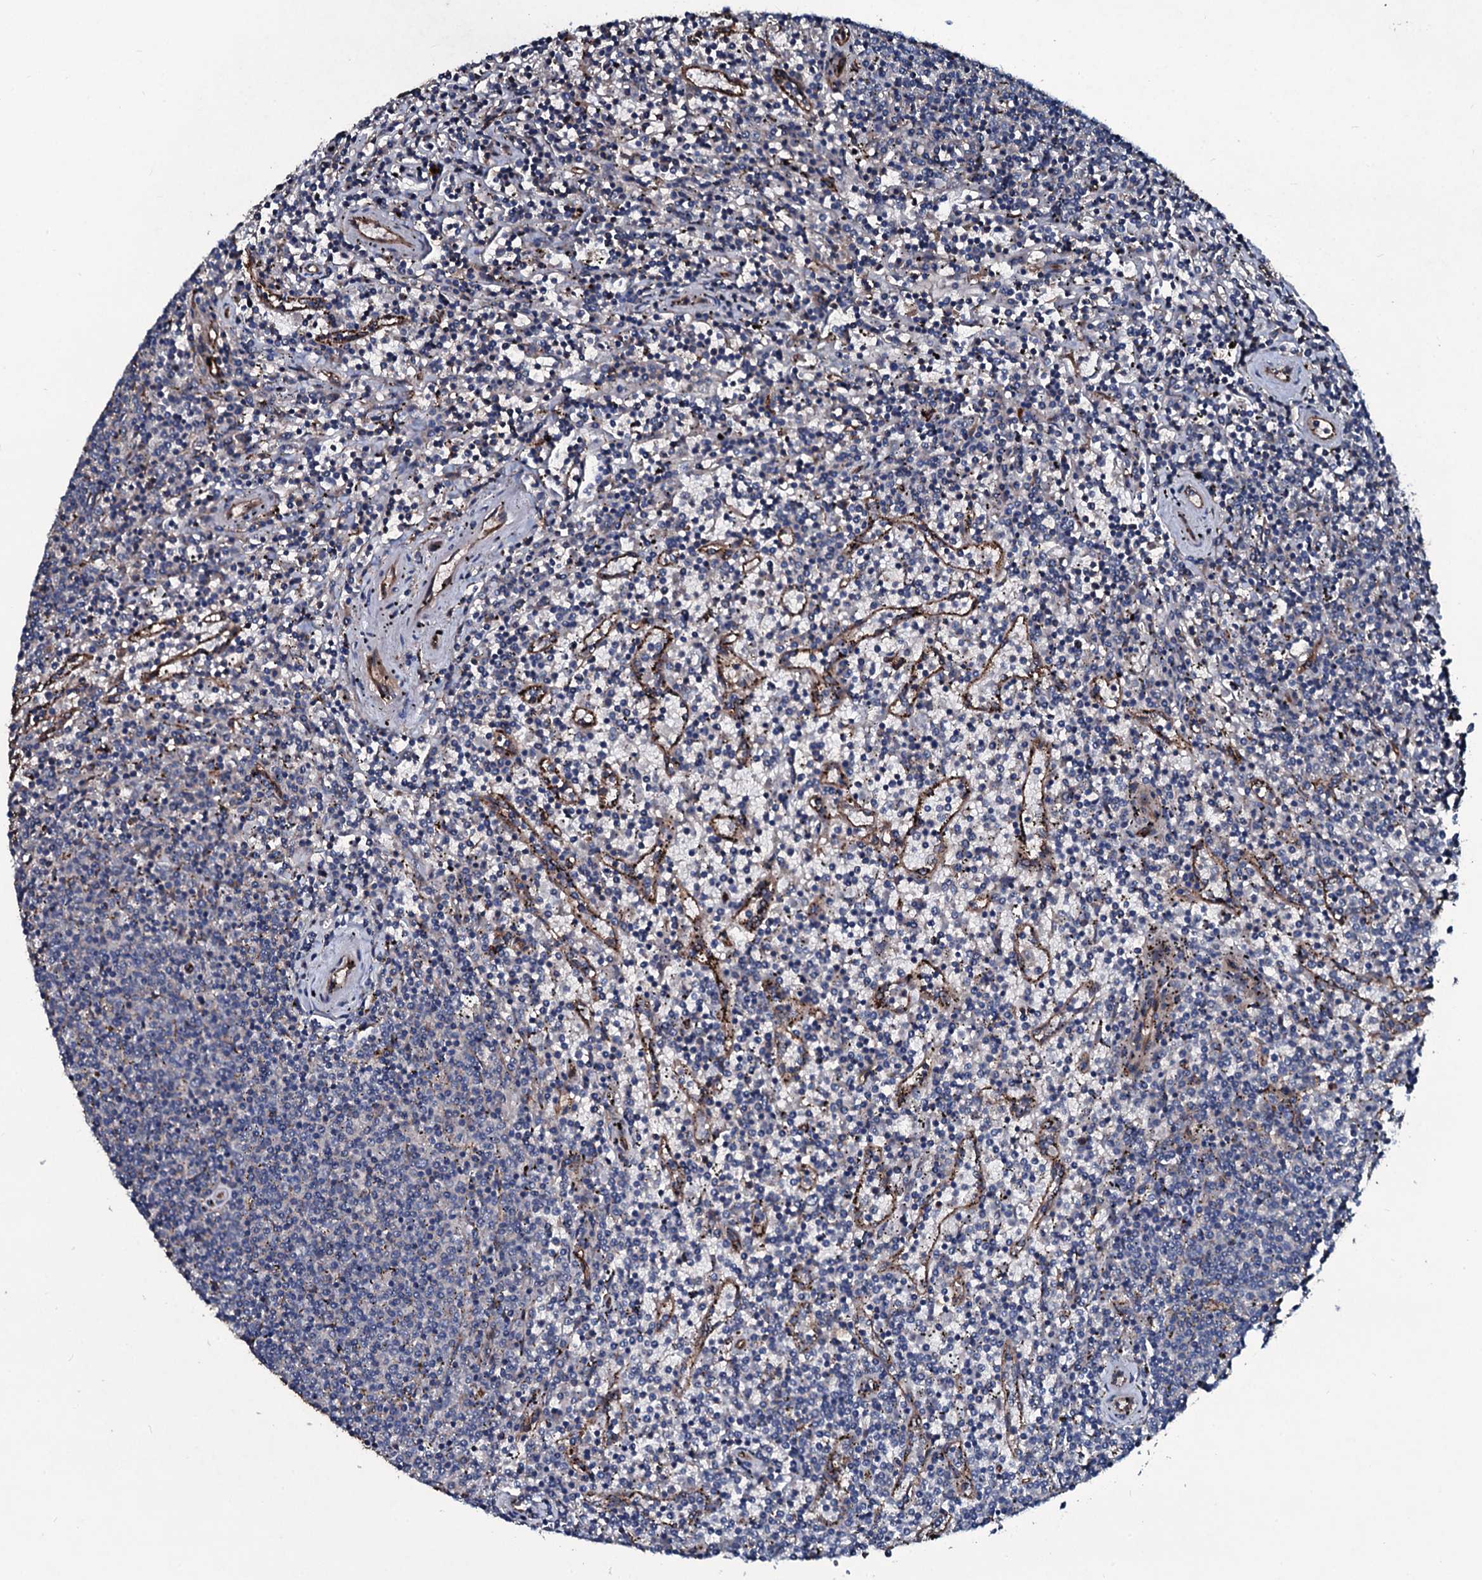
{"staining": {"intensity": "negative", "quantity": "none", "location": "none"}, "tissue": "lymphoma", "cell_type": "Tumor cells", "image_type": "cancer", "snomed": [{"axis": "morphology", "description": "Malignant lymphoma, non-Hodgkin's type, Low grade"}, {"axis": "topography", "description": "Spleen"}], "caption": "An image of human low-grade malignant lymphoma, non-Hodgkin's type is negative for staining in tumor cells.", "gene": "DMAC2", "patient": {"sex": "female", "age": 50}}